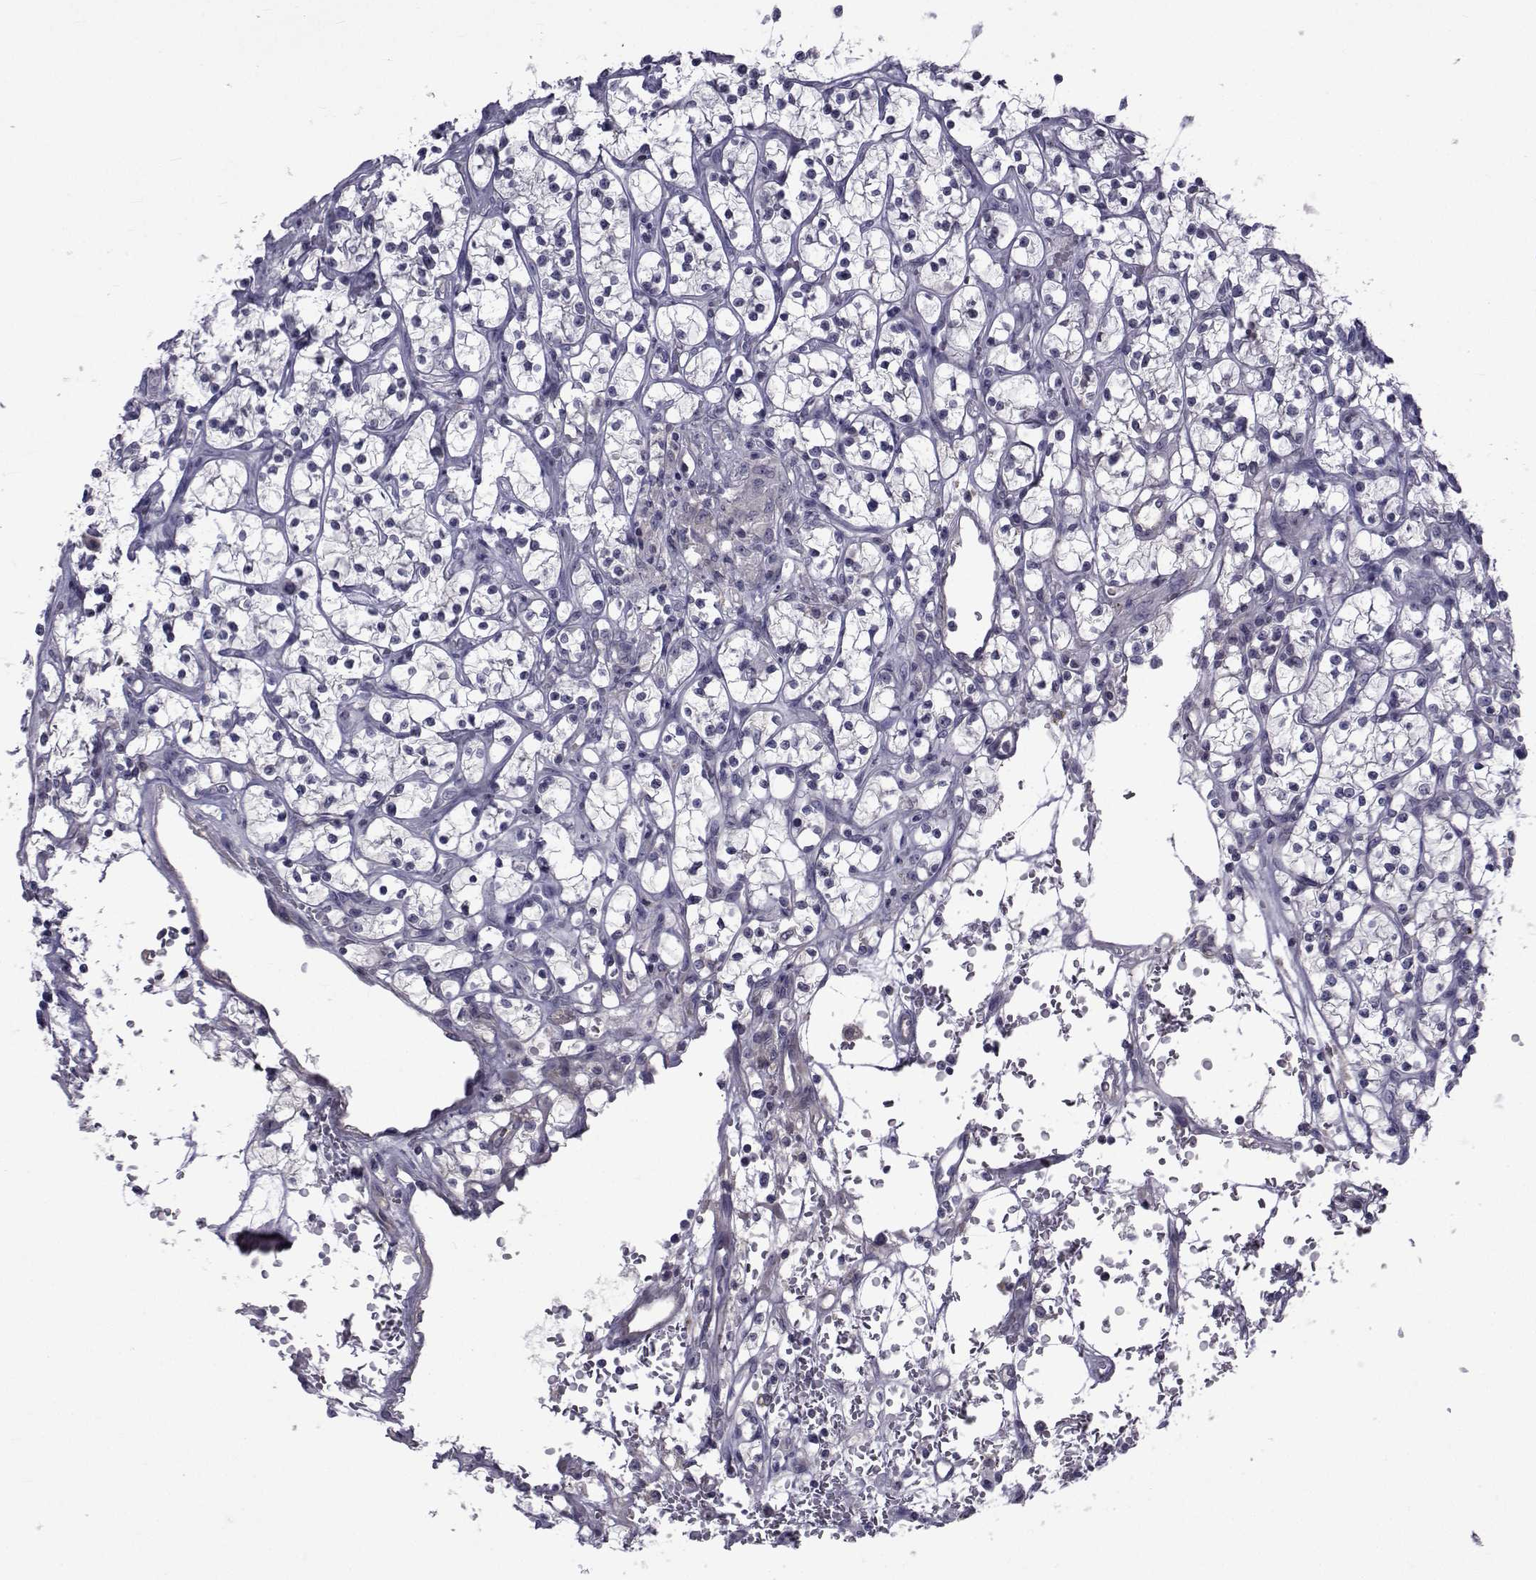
{"staining": {"intensity": "negative", "quantity": "none", "location": "none"}, "tissue": "renal cancer", "cell_type": "Tumor cells", "image_type": "cancer", "snomed": [{"axis": "morphology", "description": "Adenocarcinoma, NOS"}, {"axis": "topography", "description": "Kidney"}], "caption": "This is an IHC image of human adenocarcinoma (renal). There is no staining in tumor cells.", "gene": "PAX2", "patient": {"sex": "female", "age": 64}}